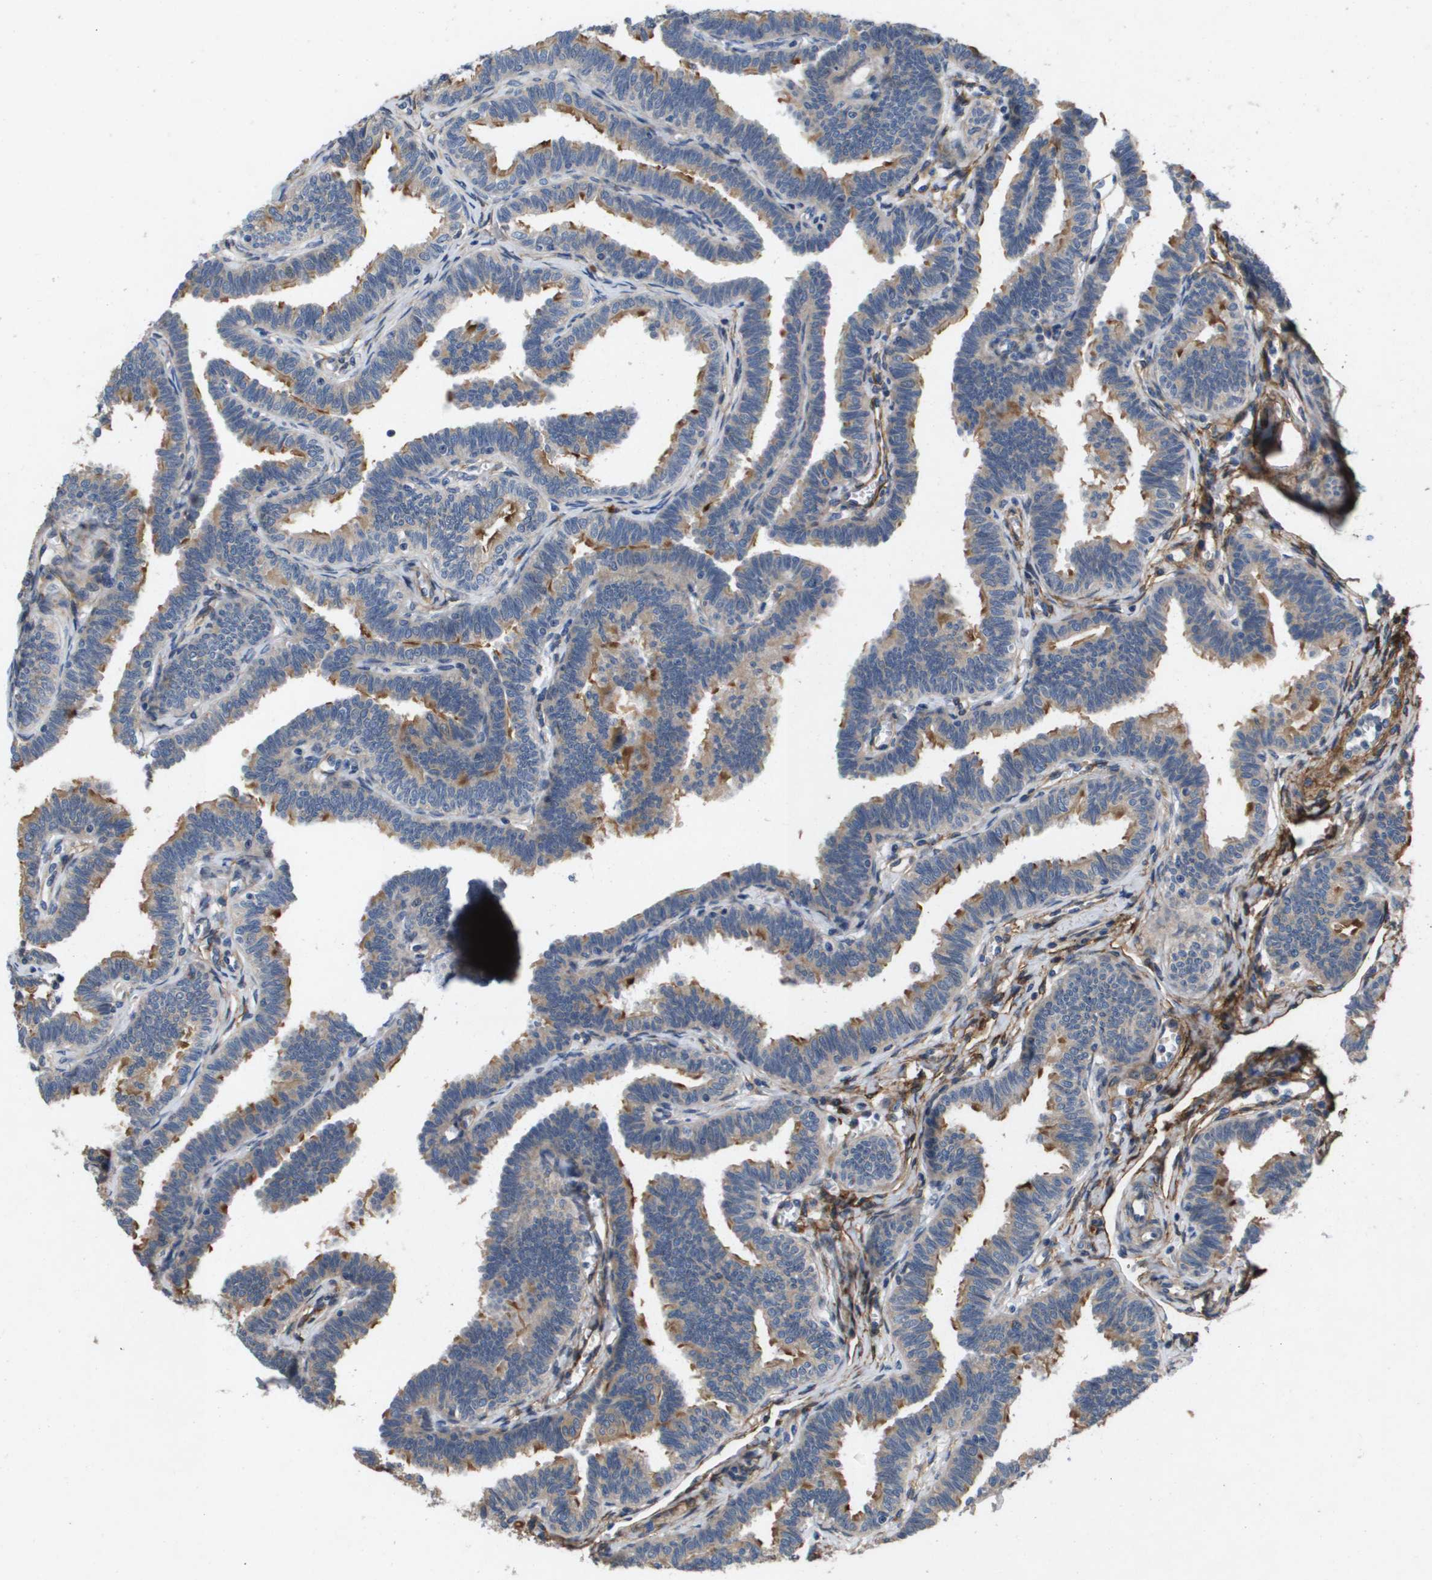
{"staining": {"intensity": "moderate", "quantity": "25%-75%", "location": "cytoplasmic/membranous"}, "tissue": "fallopian tube", "cell_type": "Glandular cells", "image_type": "normal", "snomed": [{"axis": "morphology", "description": "Normal tissue, NOS"}, {"axis": "topography", "description": "Fallopian tube"}, {"axis": "topography", "description": "Ovary"}], "caption": "A brown stain highlights moderate cytoplasmic/membranous staining of a protein in glandular cells of normal fallopian tube. (brown staining indicates protein expression, while blue staining denotes nuclei).", "gene": "ENTPD2", "patient": {"sex": "female", "age": 23}}